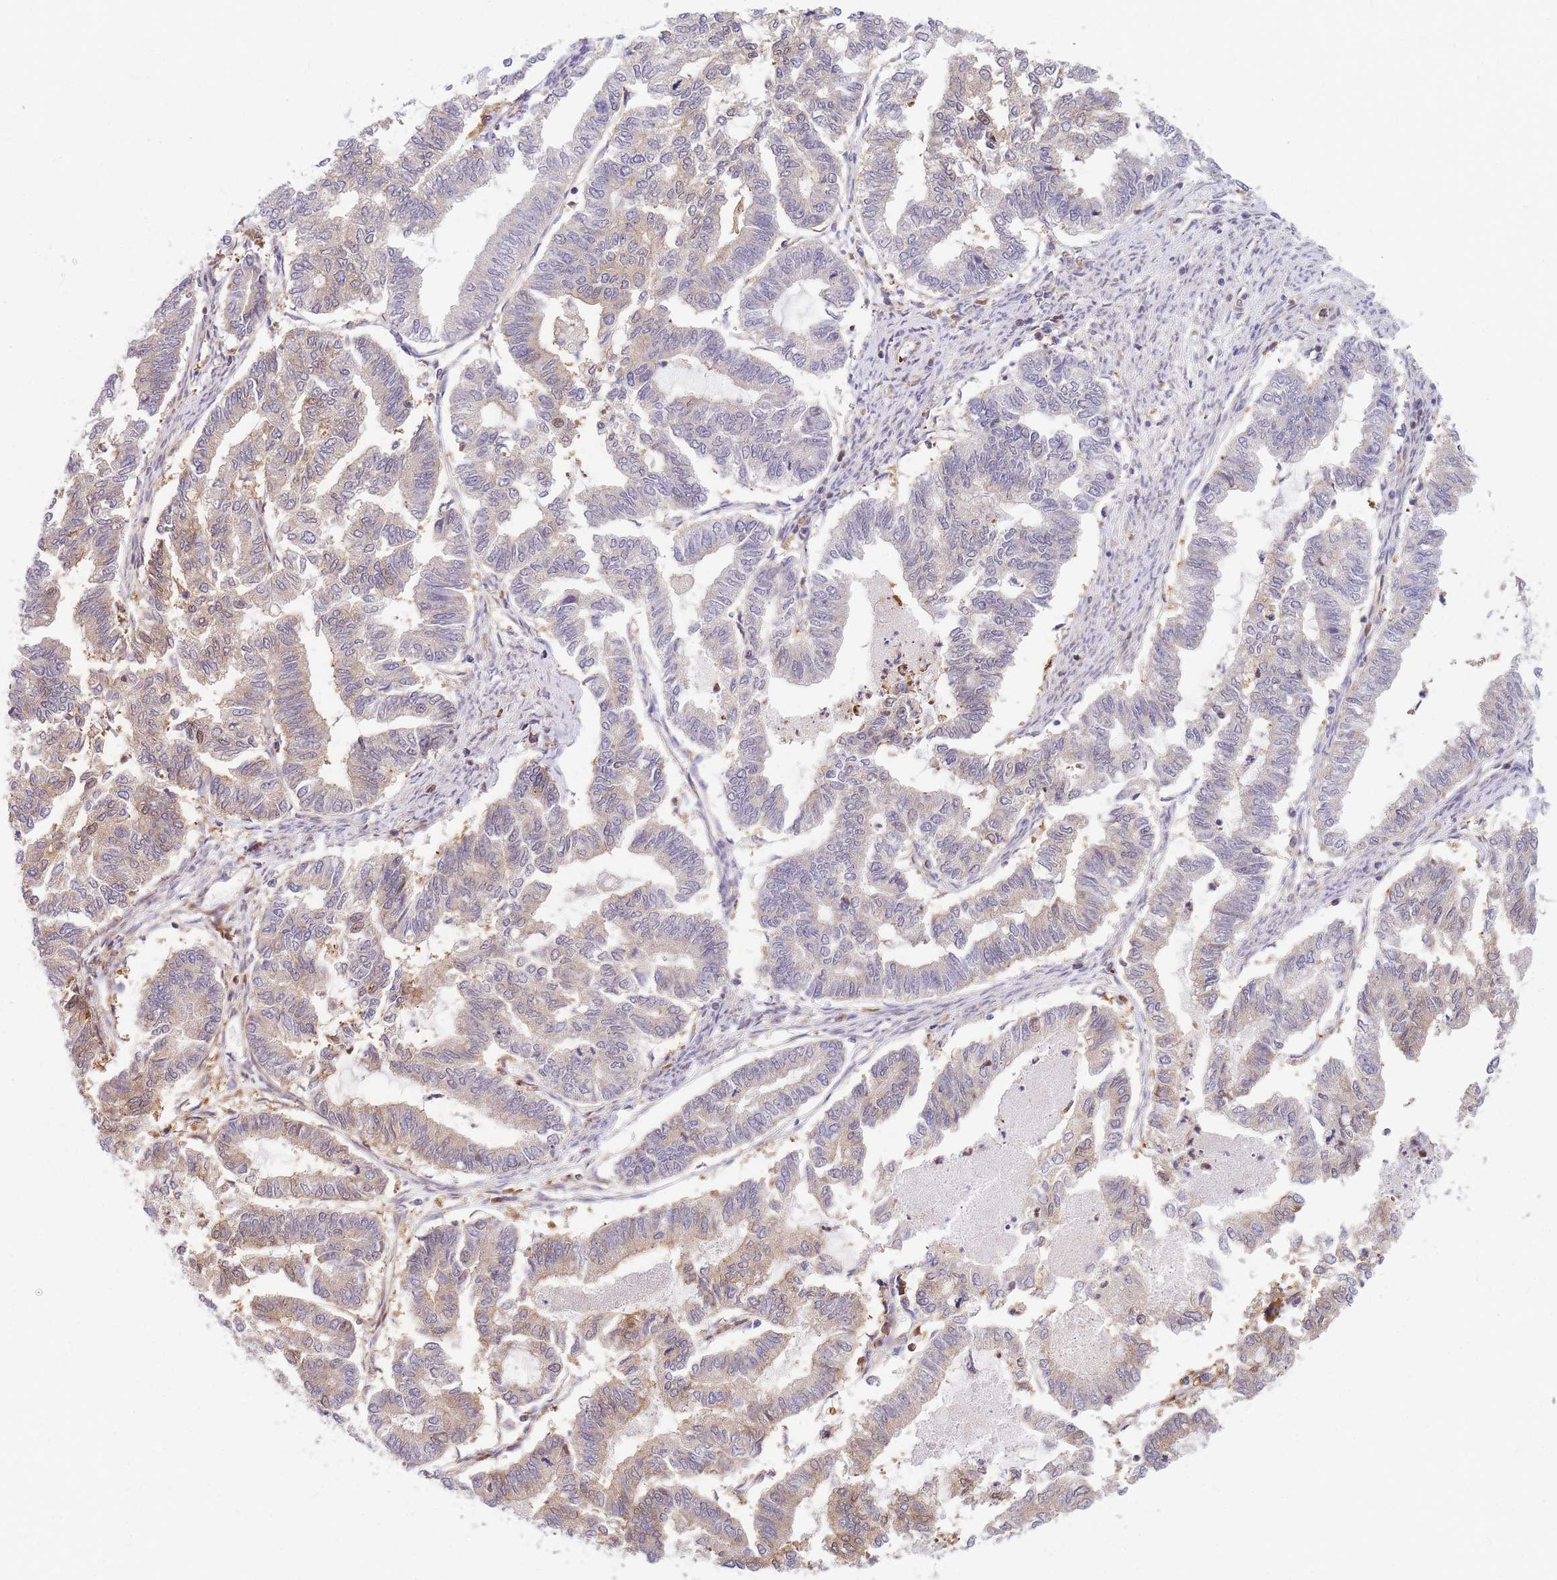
{"staining": {"intensity": "weak", "quantity": "25%-75%", "location": "cytoplasmic/membranous,nuclear"}, "tissue": "endometrial cancer", "cell_type": "Tumor cells", "image_type": "cancer", "snomed": [{"axis": "morphology", "description": "Adenocarcinoma, NOS"}, {"axis": "topography", "description": "Endometrium"}], "caption": "A high-resolution photomicrograph shows immunohistochemistry (IHC) staining of endometrial cancer, which reveals weak cytoplasmic/membranous and nuclear positivity in approximately 25%-75% of tumor cells.", "gene": "CRACD", "patient": {"sex": "female", "age": 79}}